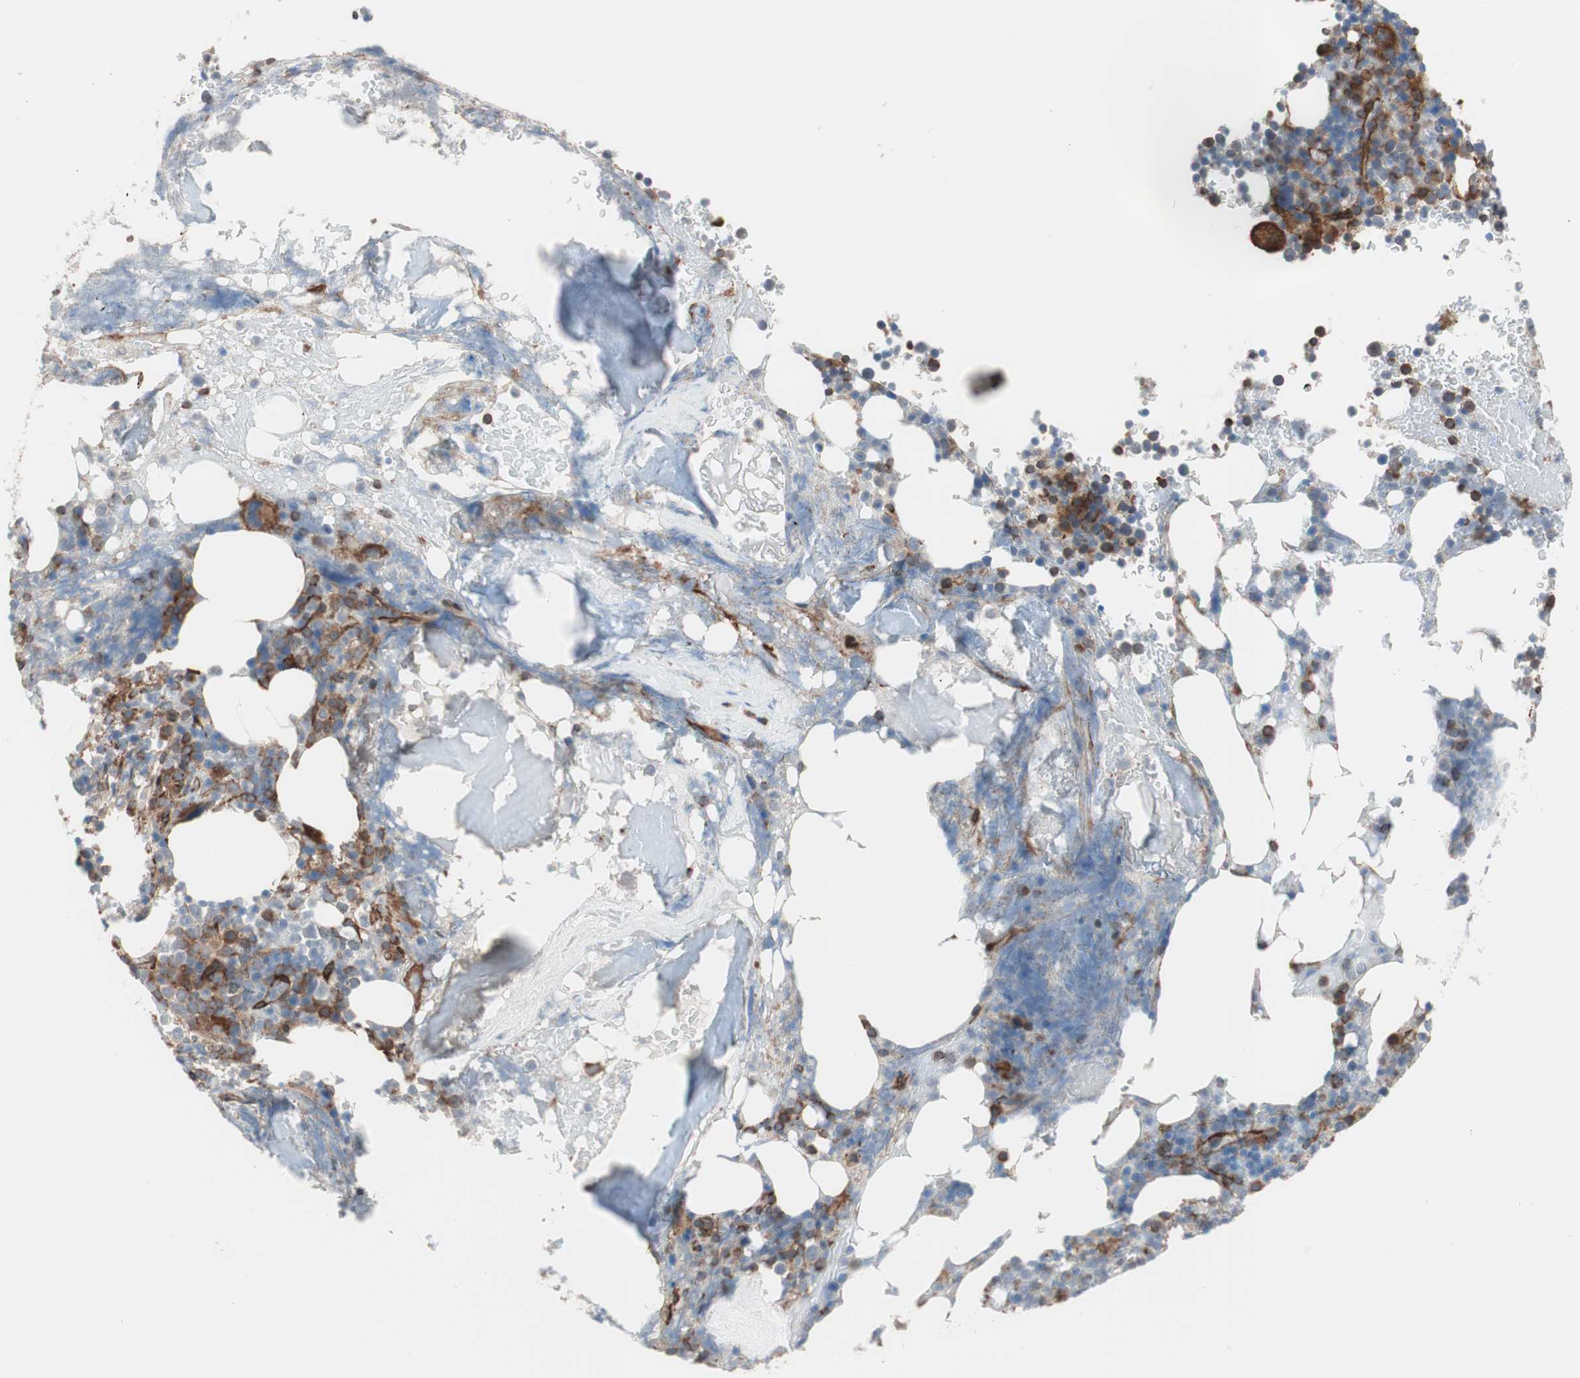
{"staining": {"intensity": "strong", "quantity": "25%-75%", "location": "cytoplasmic/membranous"}, "tissue": "bone marrow", "cell_type": "Hematopoietic cells", "image_type": "normal", "snomed": [{"axis": "morphology", "description": "Normal tissue, NOS"}, {"axis": "topography", "description": "Bone marrow"}], "caption": "Protein expression analysis of unremarkable bone marrow shows strong cytoplasmic/membranous expression in approximately 25%-75% of hematopoietic cells.", "gene": "GPSM2", "patient": {"sex": "female", "age": 66}}